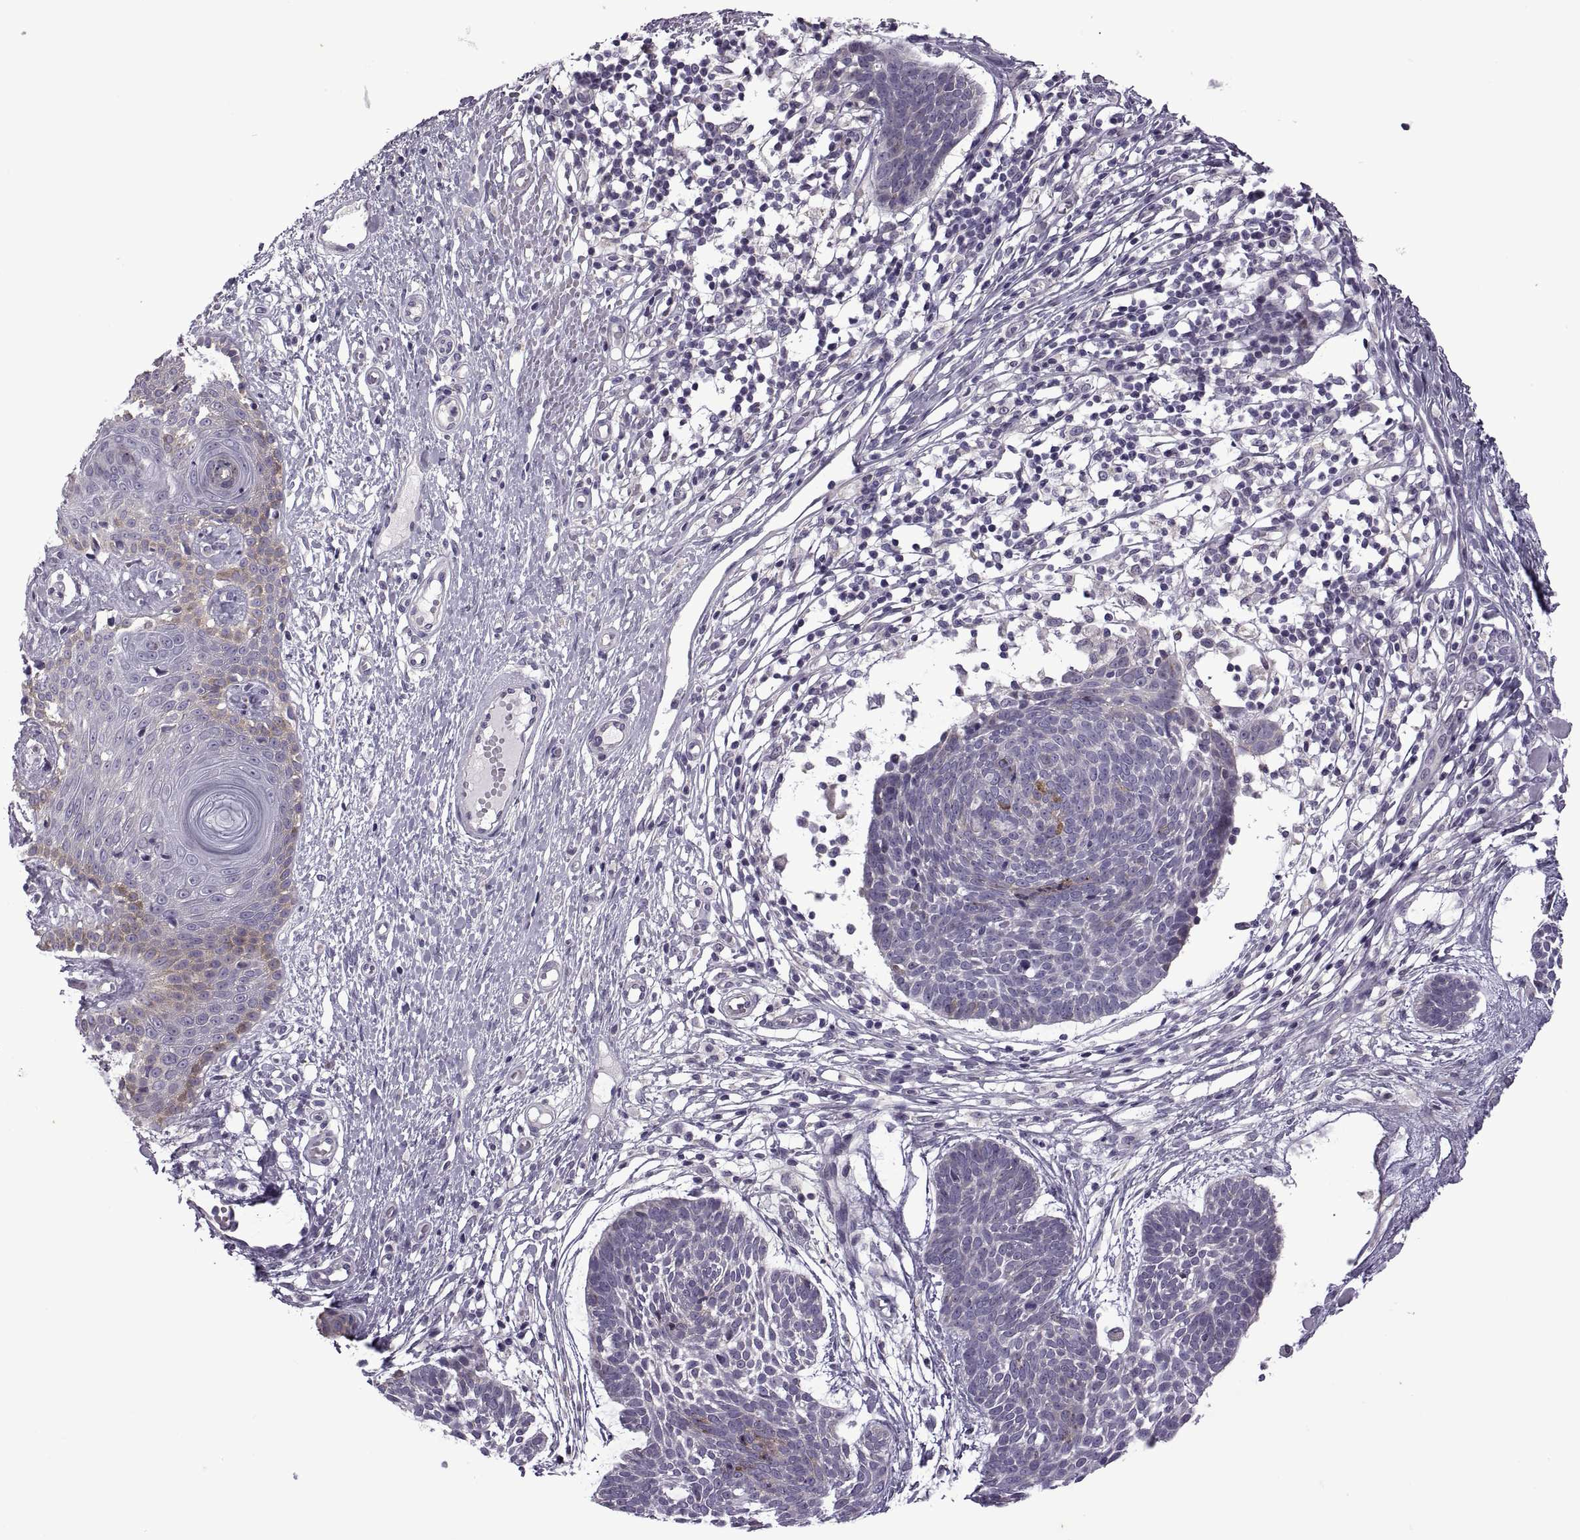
{"staining": {"intensity": "negative", "quantity": "none", "location": "none"}, "tissue": "skin cancer", "cell_type": "Tumor cells", "image_type": "cancer", "snomed": [{"axis": "morphology", "description": "Basal cell carcinoma"}, {"axis": "topography", "description": "Skin"}], "caption": "Micrograph shows no protein positivity in tumor cells of skin cancer tissue.", "gene": "RIPK4", "patient": {"sex": "male", "age": 85}}